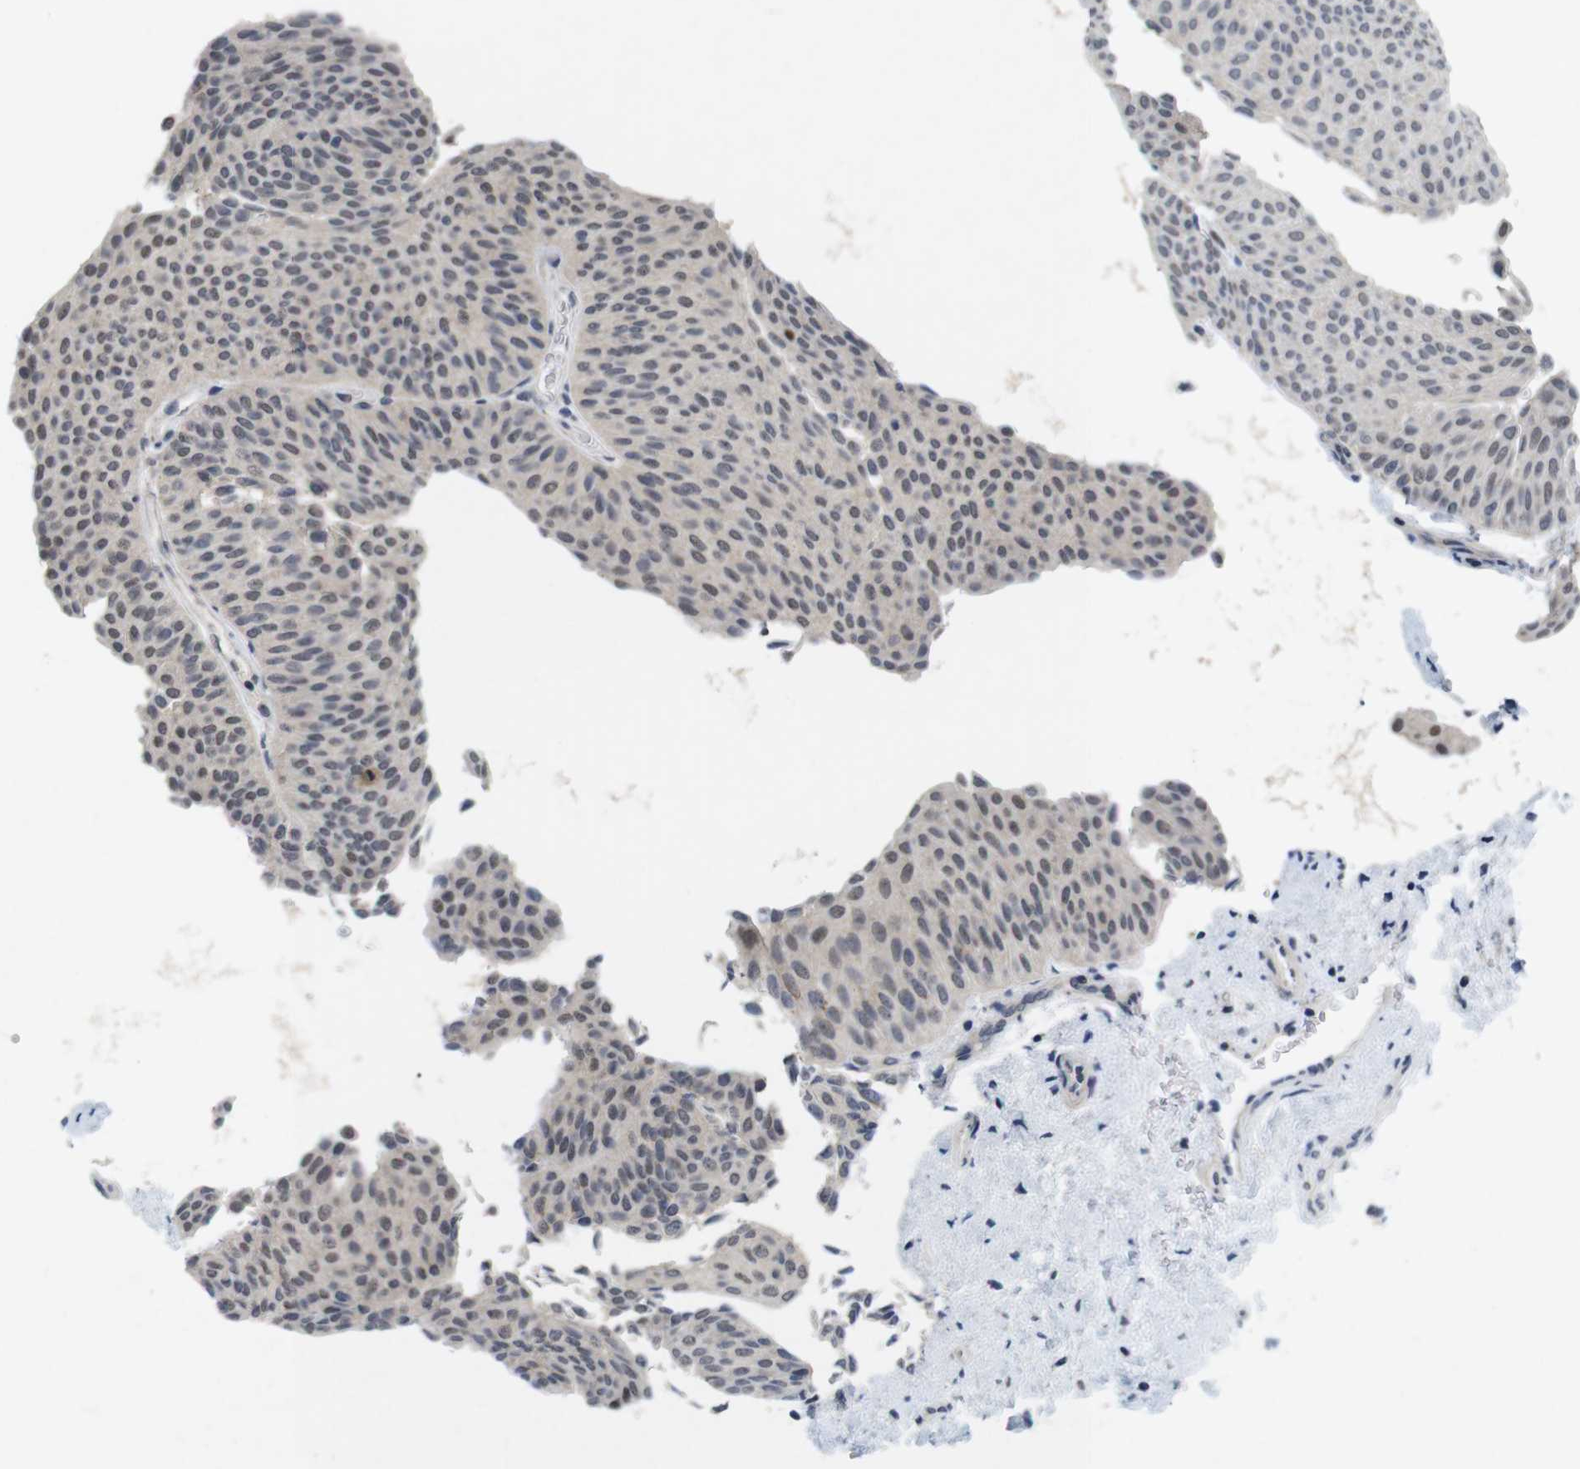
{"staining": {"intensity": "strong", "quantity": "<25%", "location": "nuclear"}, "tissue": "urothelial cancer", "cell_type": "Tumor cells", "image_type": "cancer", "snomed": [{"axis": "morphology", "description": "Urothelial carcinoma, Low grade"}, {"axis": "topography", "description": "Urinary bladder"}], "caption": "A micrograph of urothelial carcinoma (low-grade) stained for a protein shows strong nuclear brown staining in tumor cells.", "gene": "SKP2", "patient": {"sex": "female", "age": 60}}